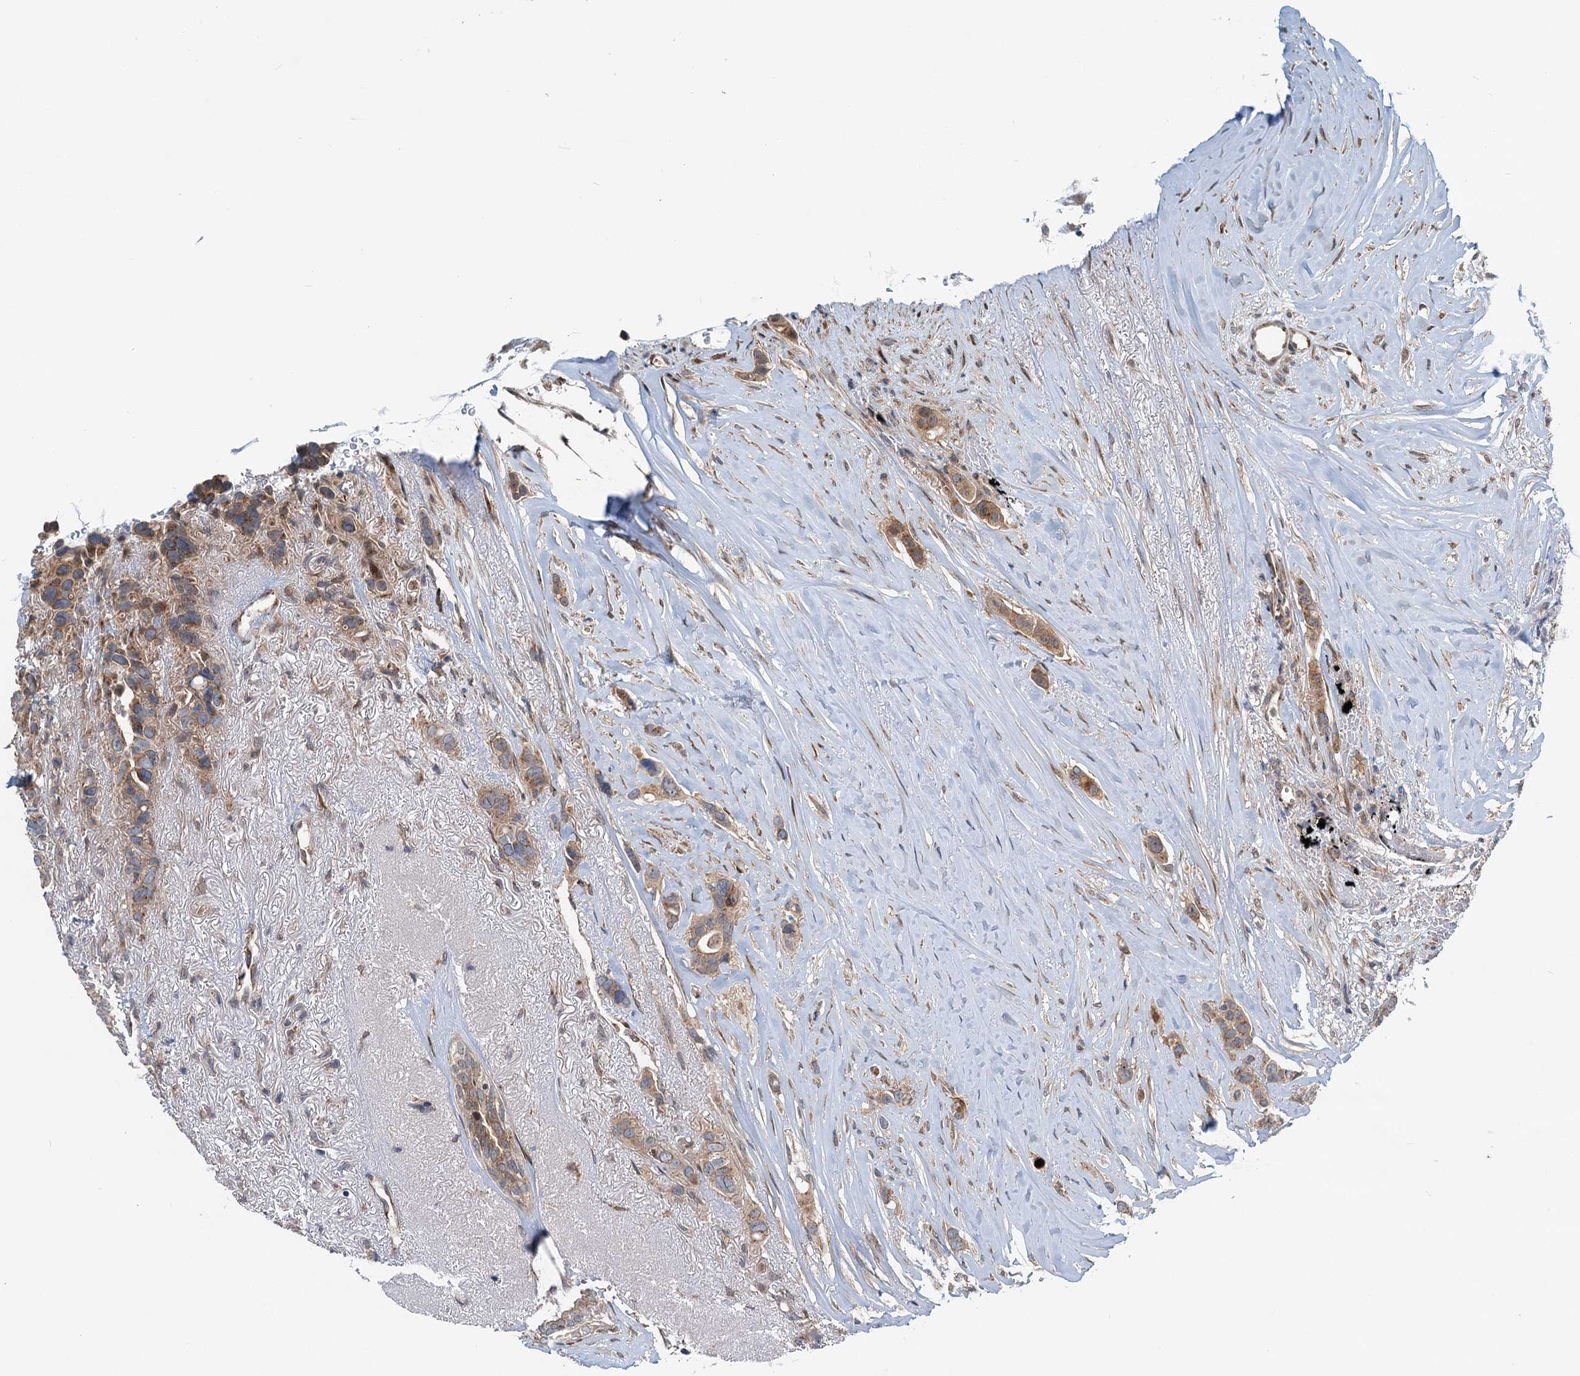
{"staining": {"intensity": "weak", "quantity": ">75%", "location": "cytoplasmic/membranous"}, "tissue": "breast cancer", "cell_type": "Tumor cells", "image_type": "cancer", "snomed": [{"axis": "morphology", "description": "Lobular carcinoma"}, {"axis": "topography", "description": "Breast"}], "caption": "Protein staining exhibits weak cytoplasmic/membranous staining in about >75% of tumor cells in lobular carcinoma (breast).", "gene": "DYNC2I2", "patient": {"sex": "female", "age": 51}}